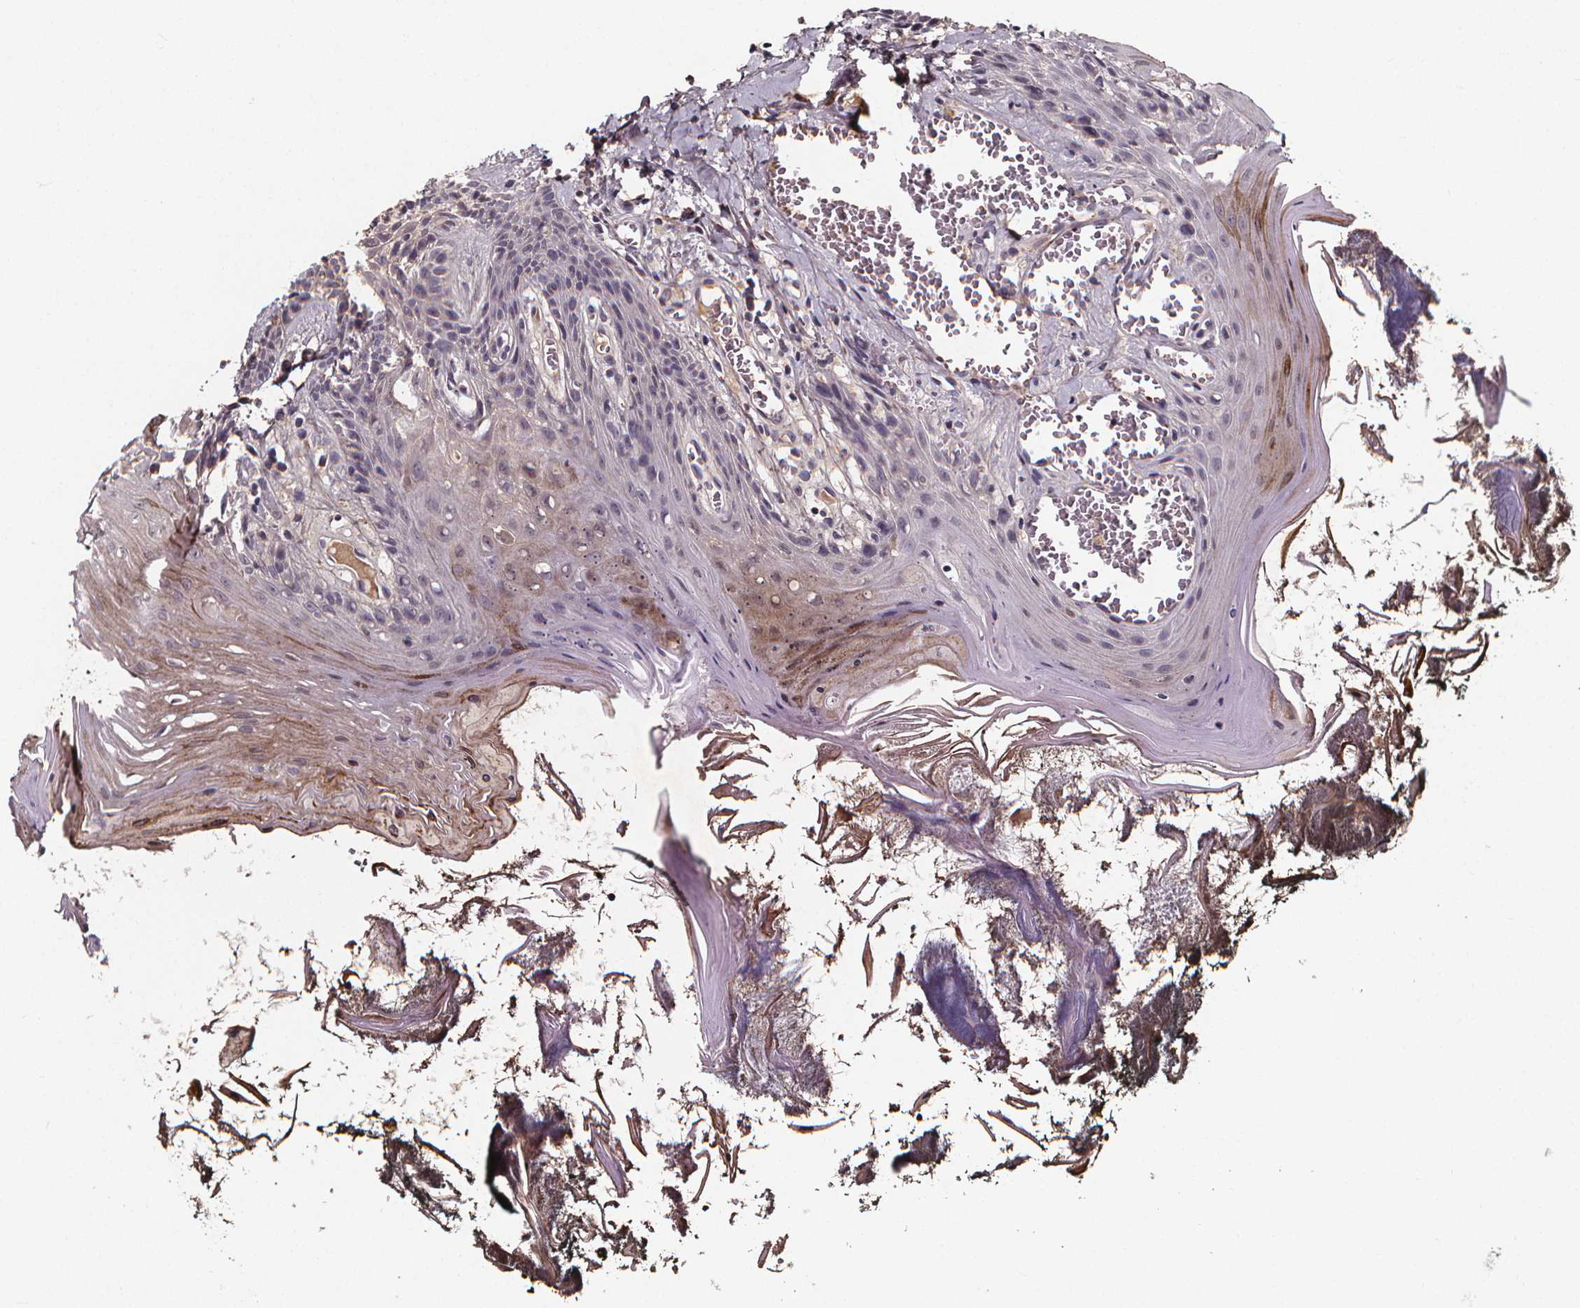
{"staining": {"intensity": "moderate", "quantity": "<25%", "location": "cytoplasmic/membranous"}, "tissue": "oral mucosa", "cell_type": "Squamous epithelial cells", "image_type": "normal", "snomed": [{"axis": "morphology", "description": "Normal tissue, NOS"}, {"axis": "topography", "description": "Oral tissue"}], "caption": "Oral mucosa was stained to show a protein in brown. There is low levels of moderate cytoplasmic/membranous staining in about <25% of squamous epithelial cells. The staining was performed using DAB (3,3'-diaminobenzidine), with brown indicating positive protein expression. Nuclei are stained blue with hematoxylin.", "gene": "SPAG8", "patient": {"sex": "male", "age": 9}}